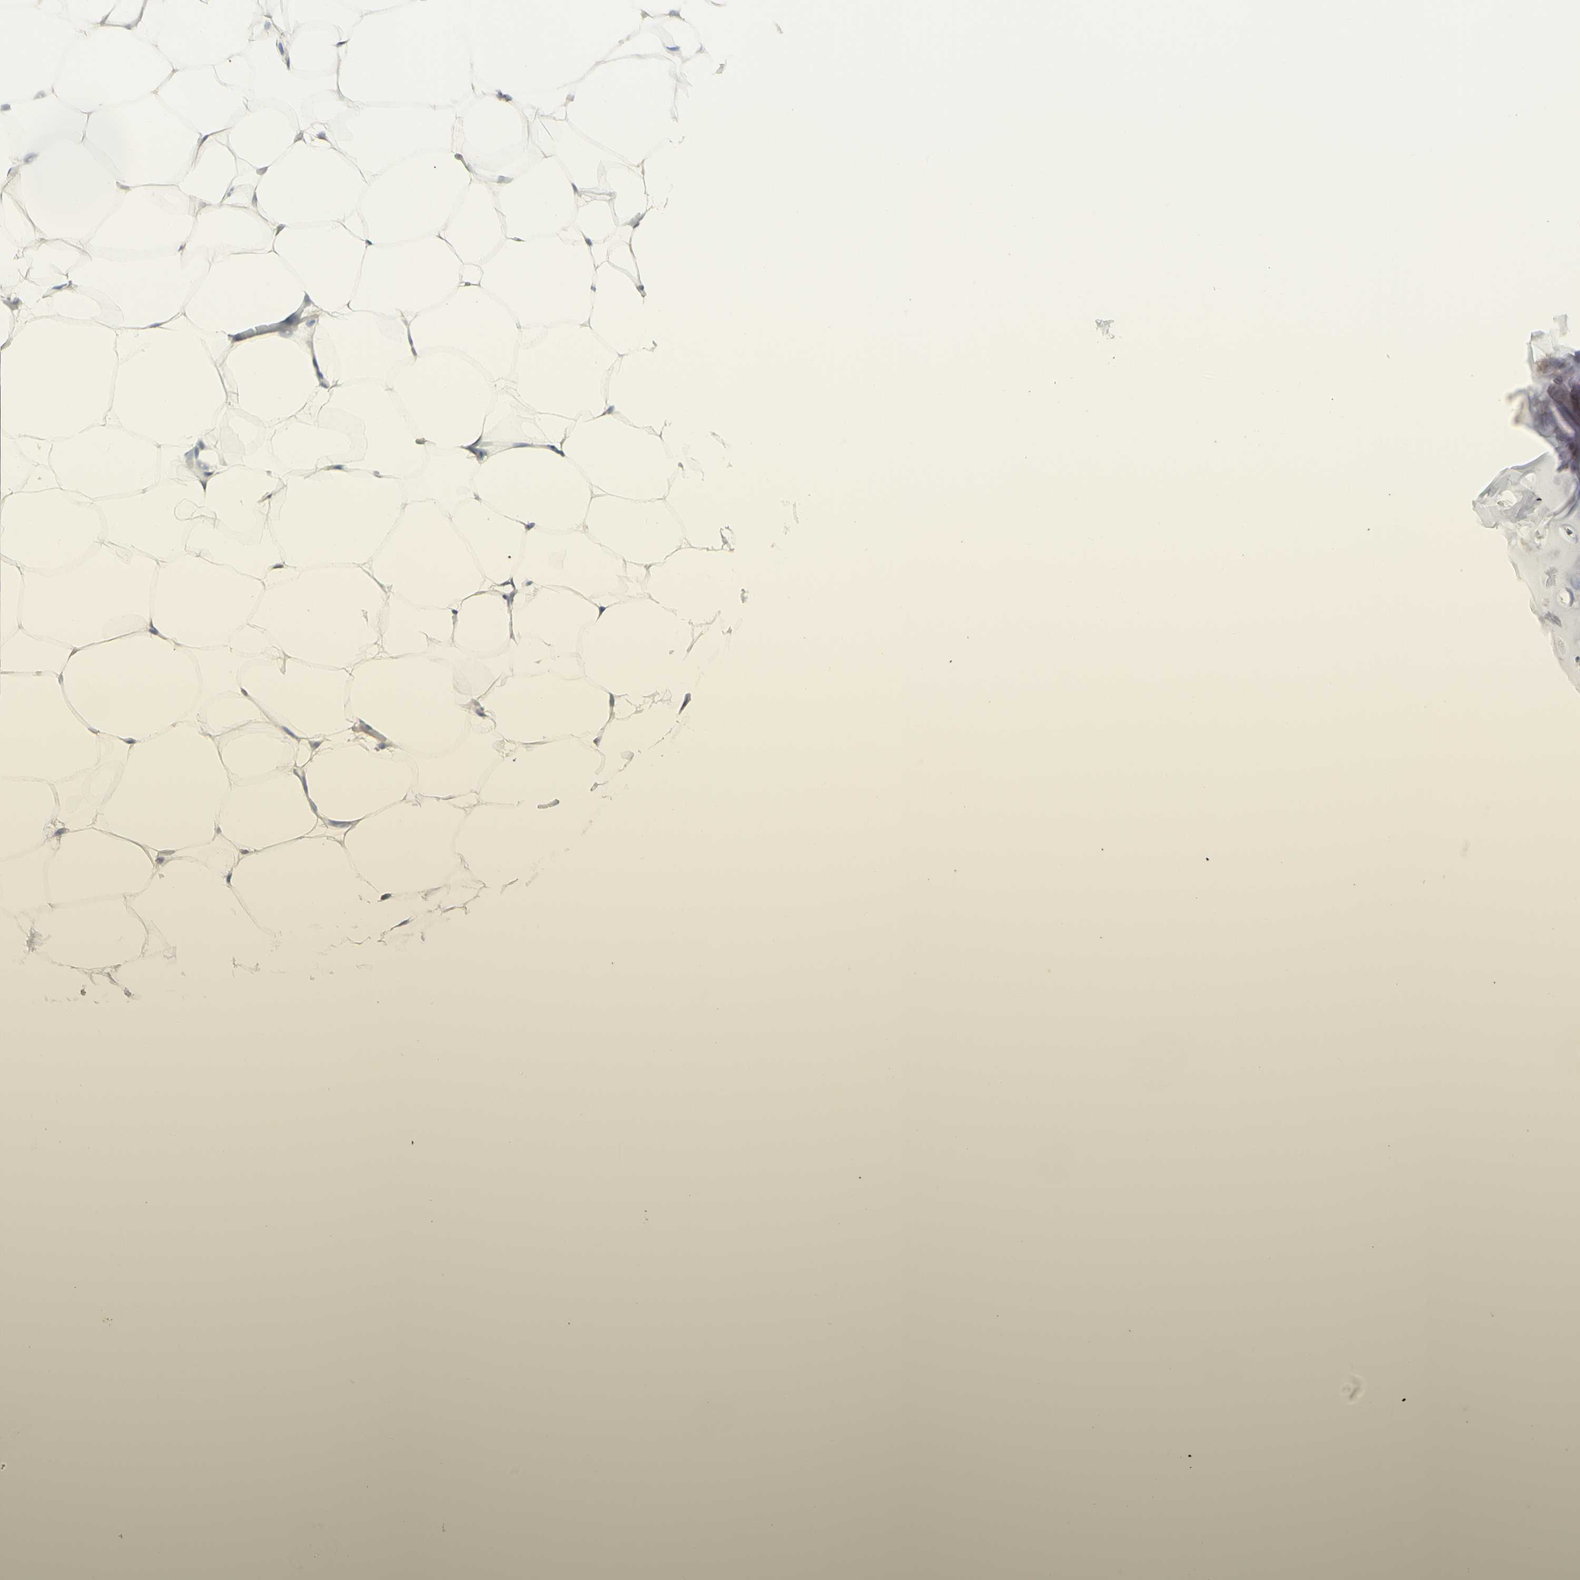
{"staining": {"intensity": "weak", "quantity": "25%-75%", "location": "cytoplasmic/membranous"}, "tissue": "adipose tissue", "cell_type": "Adipocytes", "image_type": "normal", "snomed": [{"axis": "morphology", "description": "Normal tissue, NOS"}, {"axis": "topography", "description": "Breast"}, {"axis": "topography", "description": "Adipose tissue"}], "caption": "Protein expression analysis of unremarkable adipose tissue shows weak cytoplasmic/membranous positivity in approximately 25%-75% of adipocytes.", "gene": "KIF11", "patient": {"sex": "female", "age": 25}}